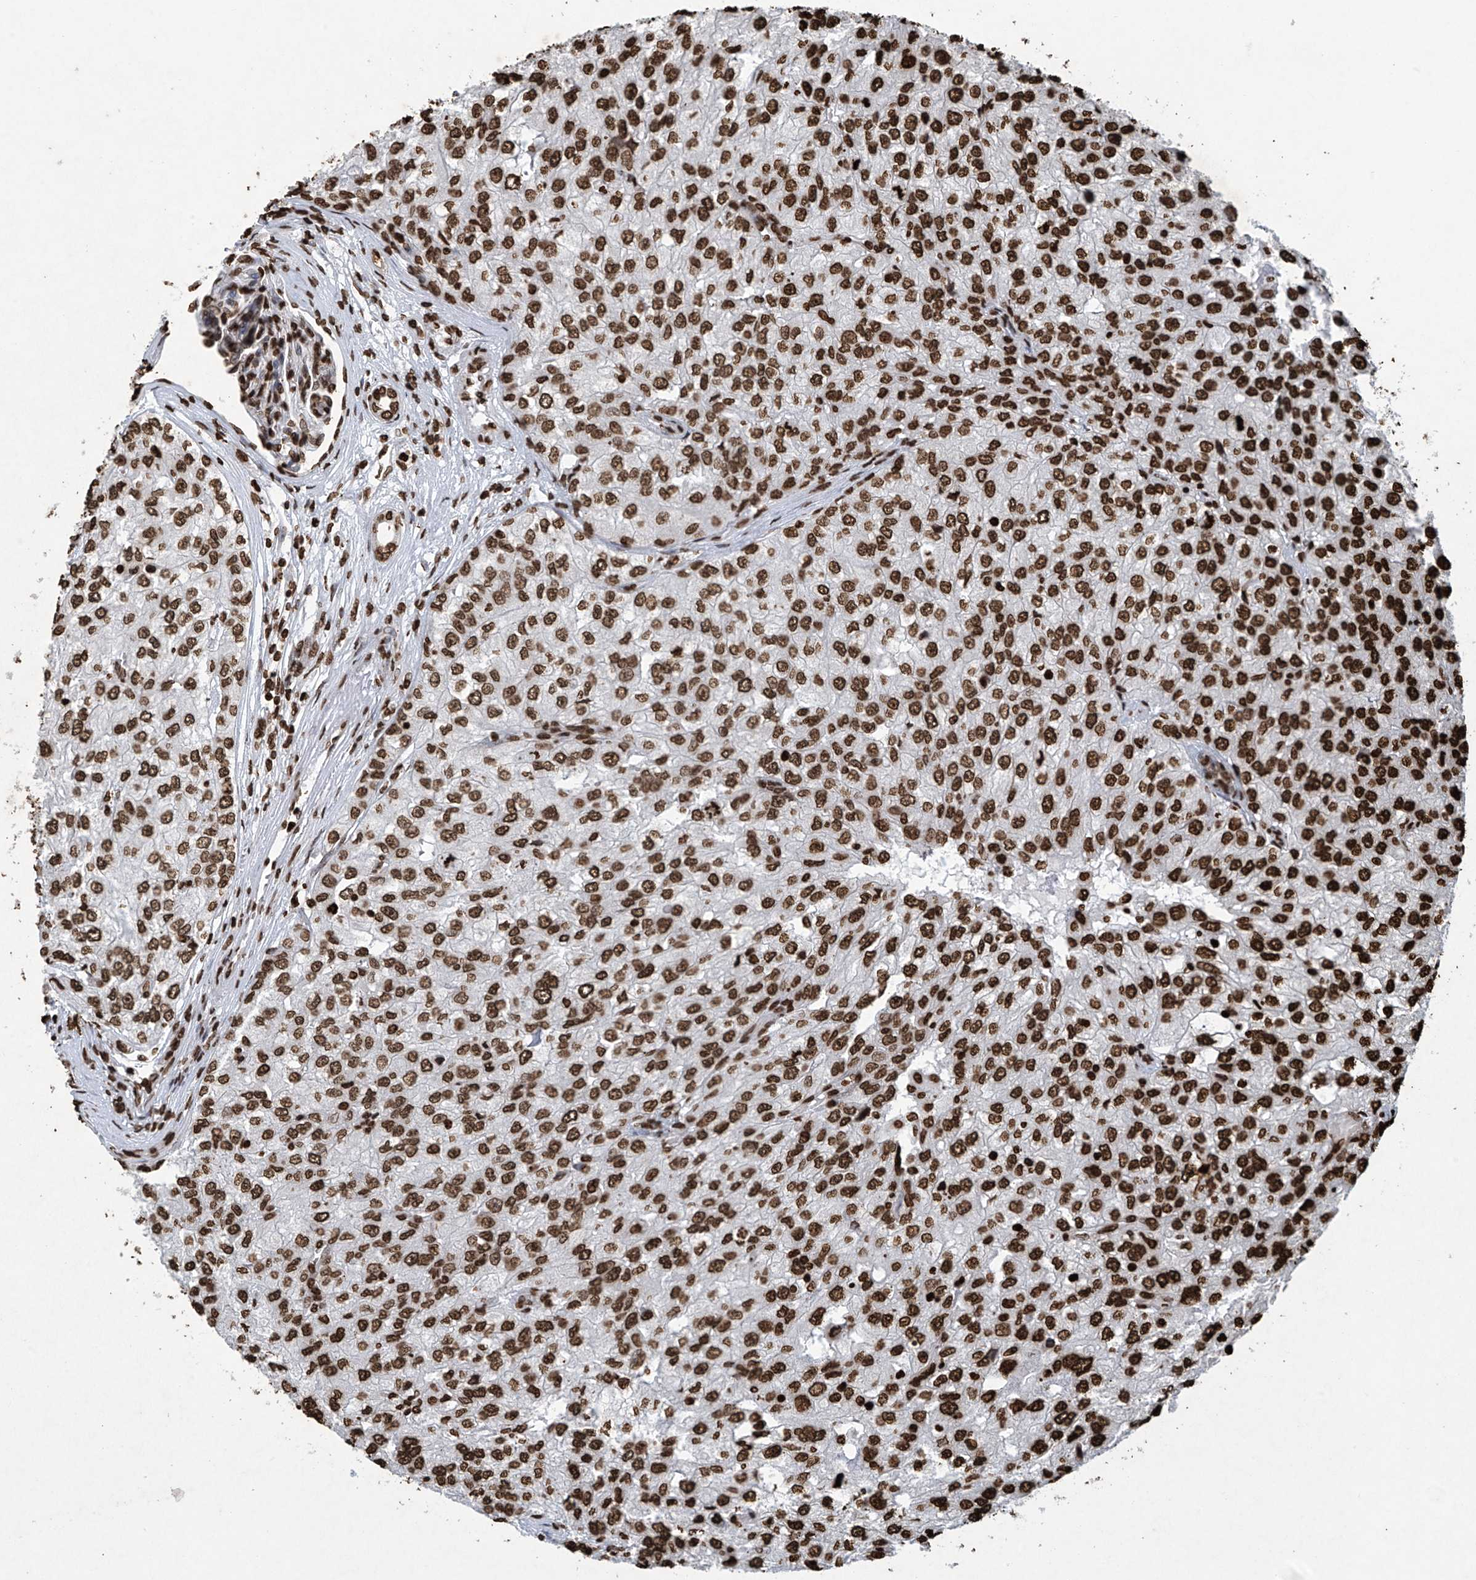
{"staining": {"intensity": "strong", "quantity": ">75%", "location": "nuclear"}, "tissue": "renal cancer", "cell_type": "Tumor cells", "image_type": "cancer", "snomed": [{"axis": "morphology", "description": "Adenocarcinoma, NOS"}, {"axis": "topography", "description": "Kidney"}], "caption": "Renal cancer stained with DAB immunohistochemistry (IHC) shows high levels of strong nuclear expression in about >75% of tumor cells. (Brightfield microscopy of DAB IHC at high magnification).", "gene": "H3-3A", "patient": {"sex": "female", "age": 54}}